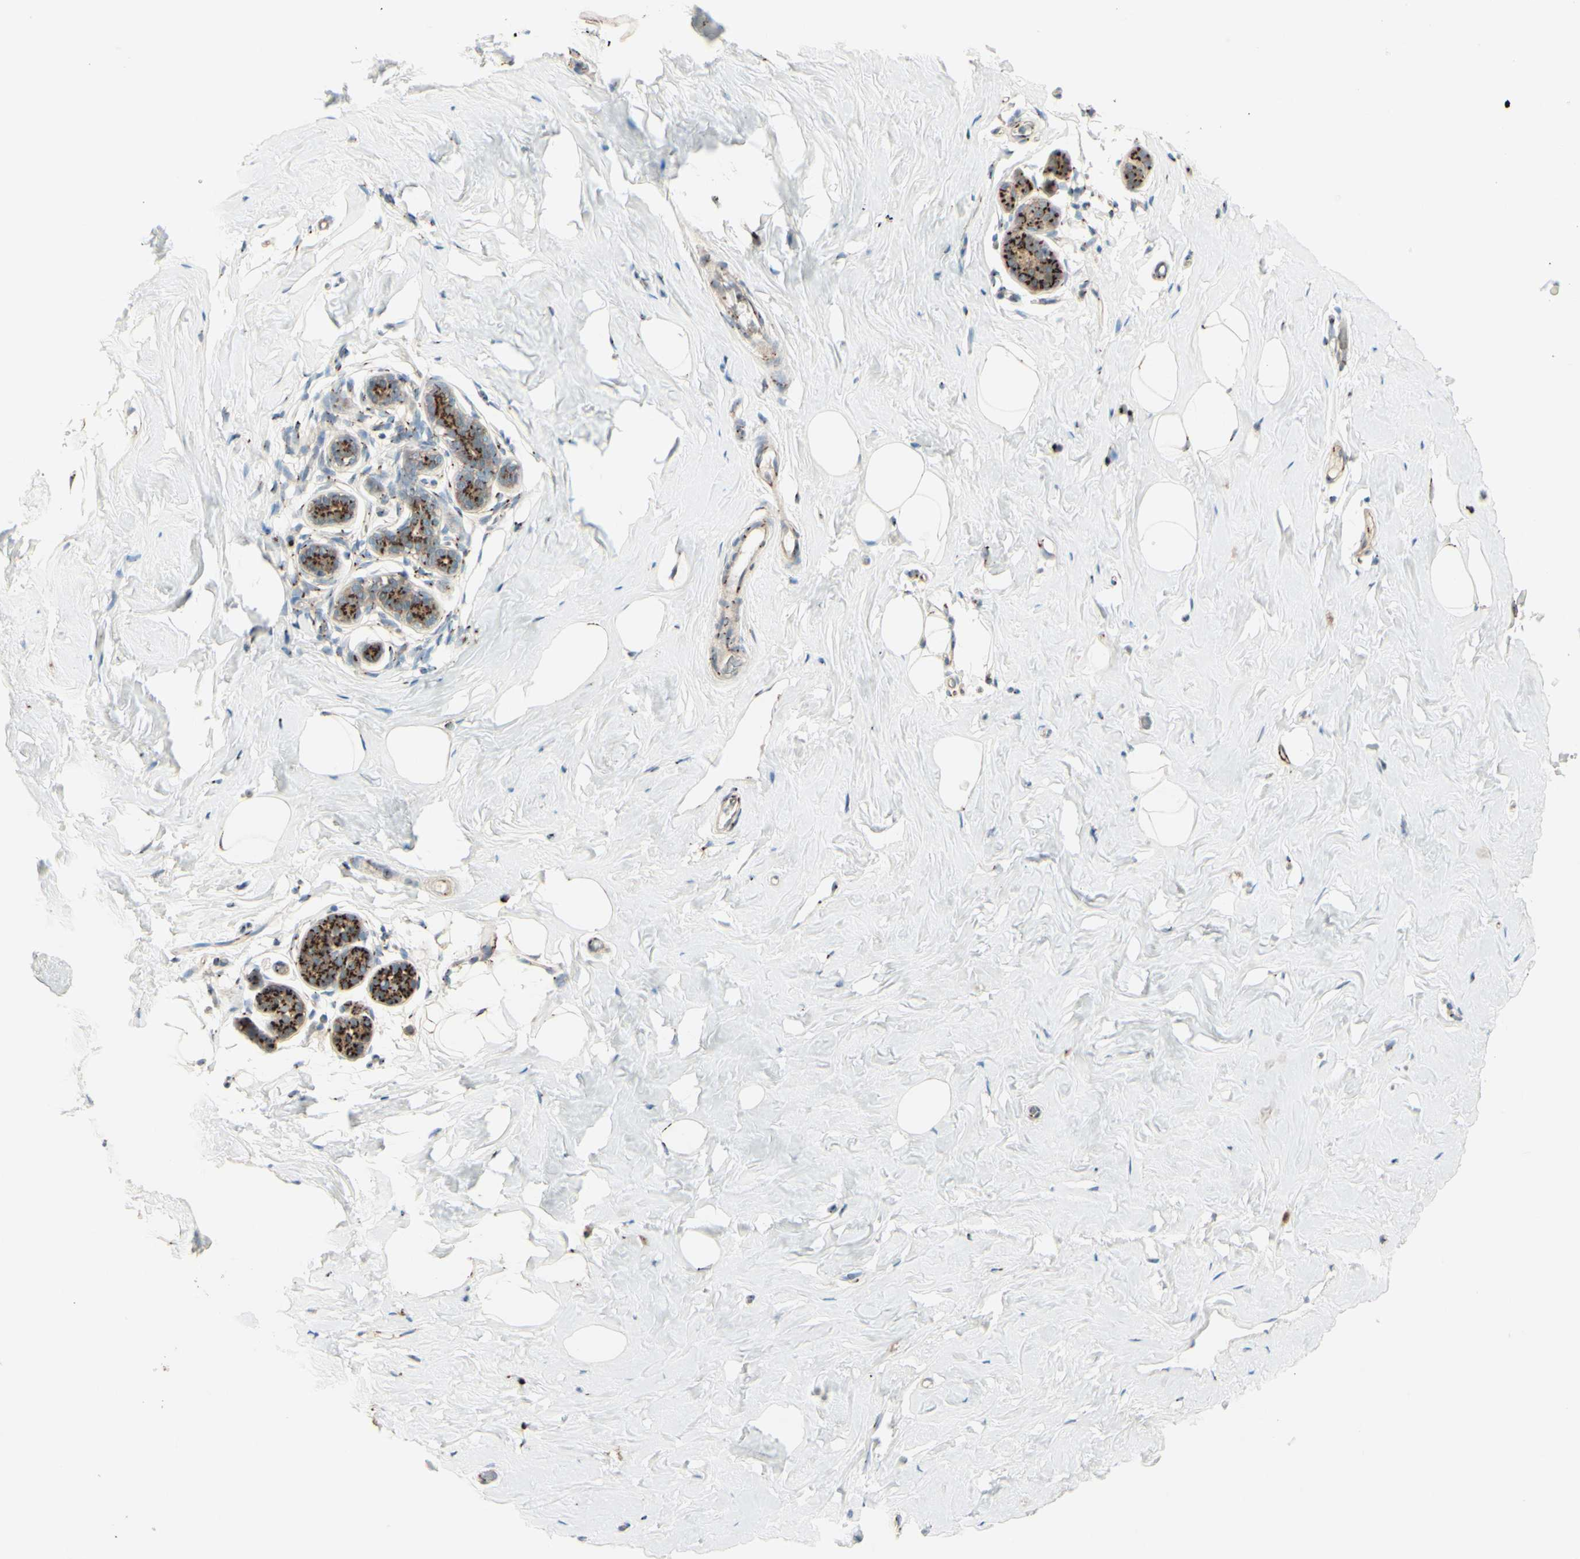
{"staining": {"intensity": "strong", "quantity": ">75%", "location": "cytoplasmic/membranous"}, "tissue": "breast", "cell_type": "Adipocytes", "image_type": "normal", "snomed": [{"axis": "morphology", "description": "Normal tissue, NOS"}, {"axis": "topography", "description": "Breast"}], "caption": "A high amount of strong cytoplasmic/membranous expression is seen in about >75% of adipocytes in unremarkable breast.", "gene": "BPNT2", "patient": {"sex": "female", "age": 75}}